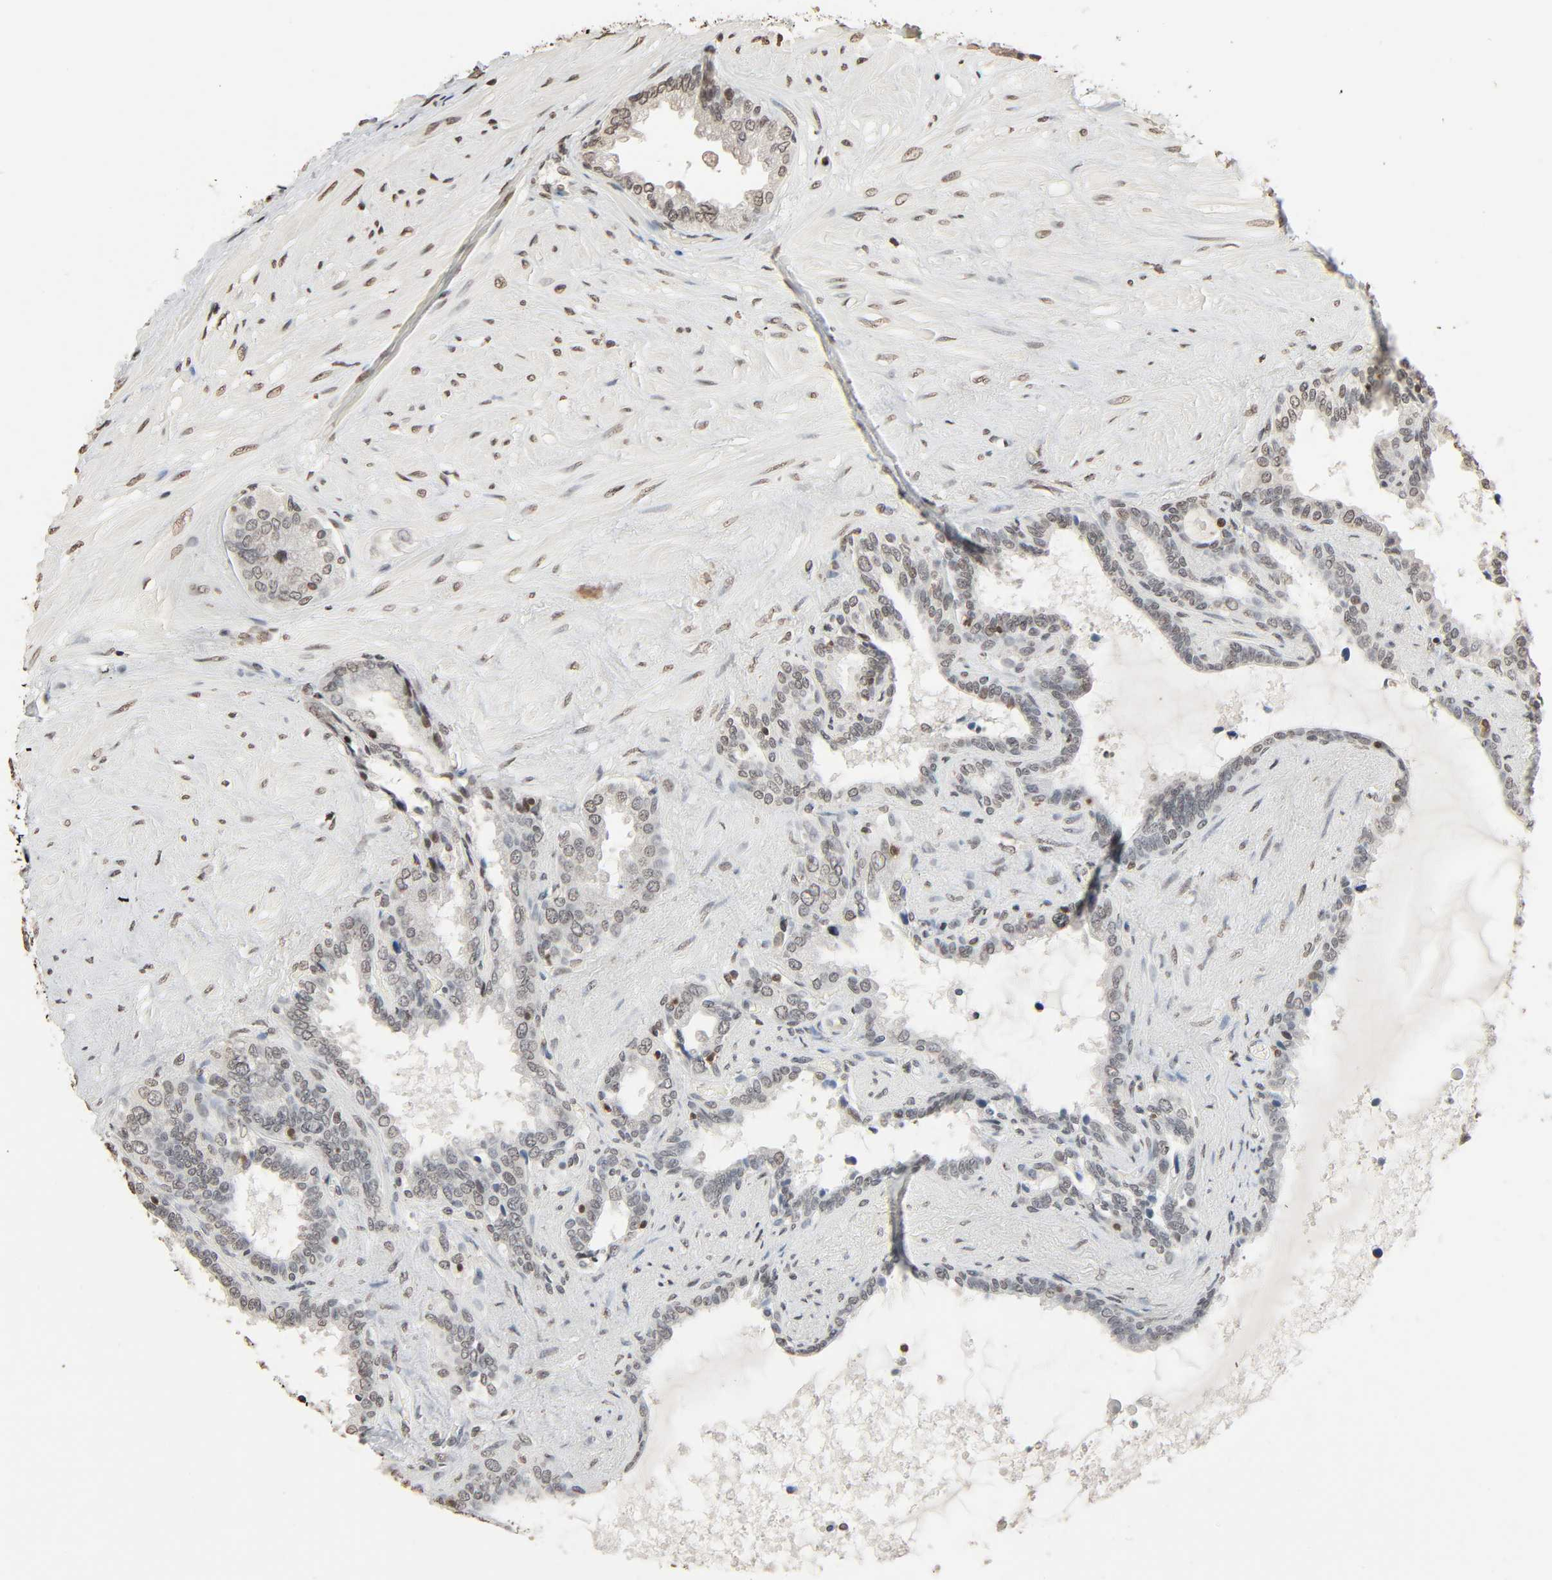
{"staining": {"intensity": "negative", "quantity": "none", "location": "none"}, "tissue": "seminal vesicle", "cell_type": "Glandular cells", "image_type": "normal", "snomed": [{"axis": "morphology", "description": "Normal tissue, NOS"}, {"axis": "topography", "description": "Seminal veicle"}], "caption": "Immunohistochemistry (IHC) of unremarkable seminal vesicle shows no staining in glandular cells. (Stains: DAB (3,3'-diaminobenzidine) immunohistochemistry with hematoxylin counter stain, Microscopy: brightfield microscopy at high magnification).", "gene": "STK4", "patient": {"sex": "male", "age": 46}}